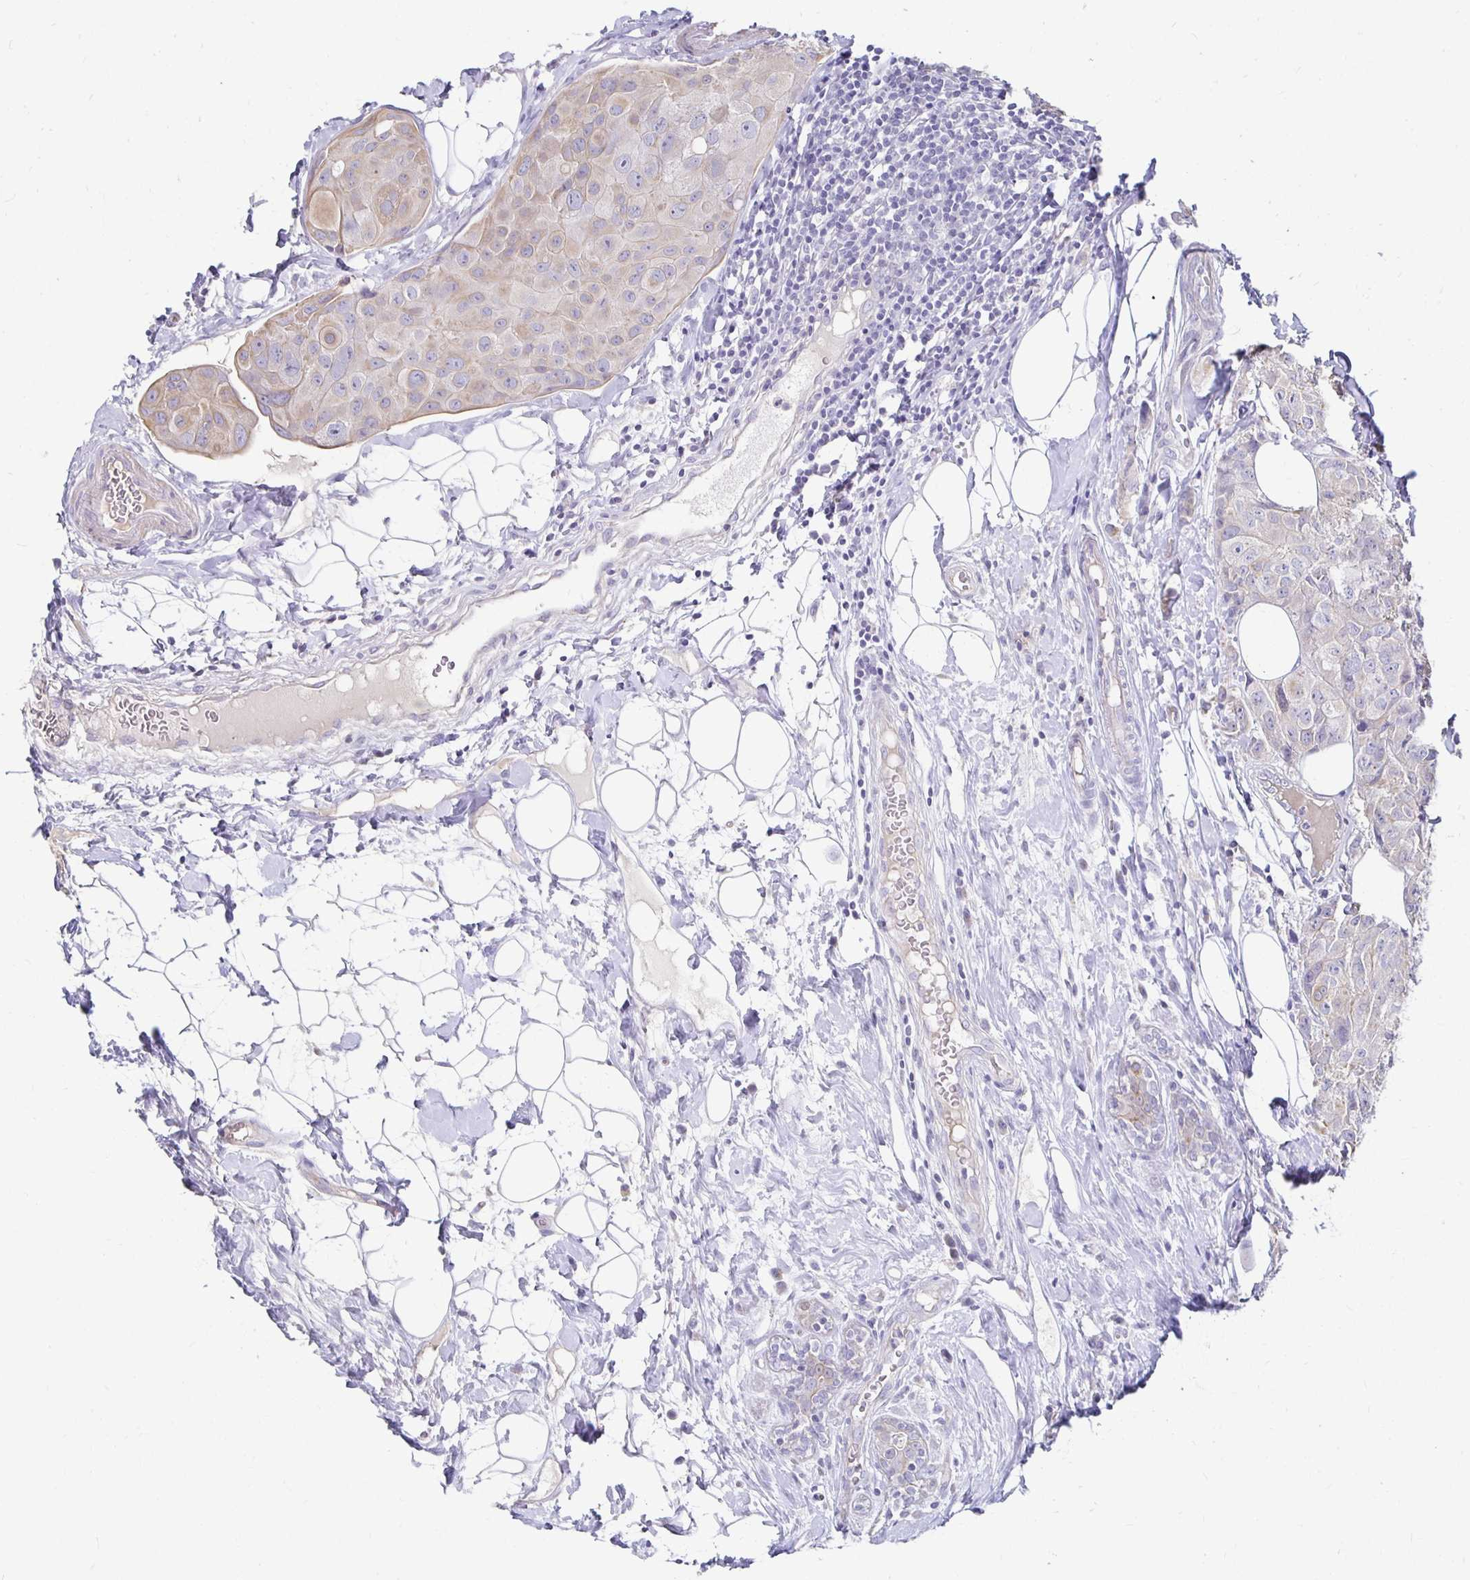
{"staining": {"intensity": "weak", "quantity": "25%-75%", "location": "cytoplasmic/membranous"}, "tissue": "breast cancer", "cell_type": "Tumor cells", "image_type": "cancer", "snomed": [{"axis": "morphology", "description": "Duct carcinoma"}, {"axis": "topography", "description": "Breast"}], "caption": "Weak cytoplasmic/membranous positivity for a protein is present in approximately 25%-75% of tumor cells of breast intraductal carcinoma using immunohistochemistry.", "gene": "AKAP6", "patient": {"sex": "female", "age": 43}}